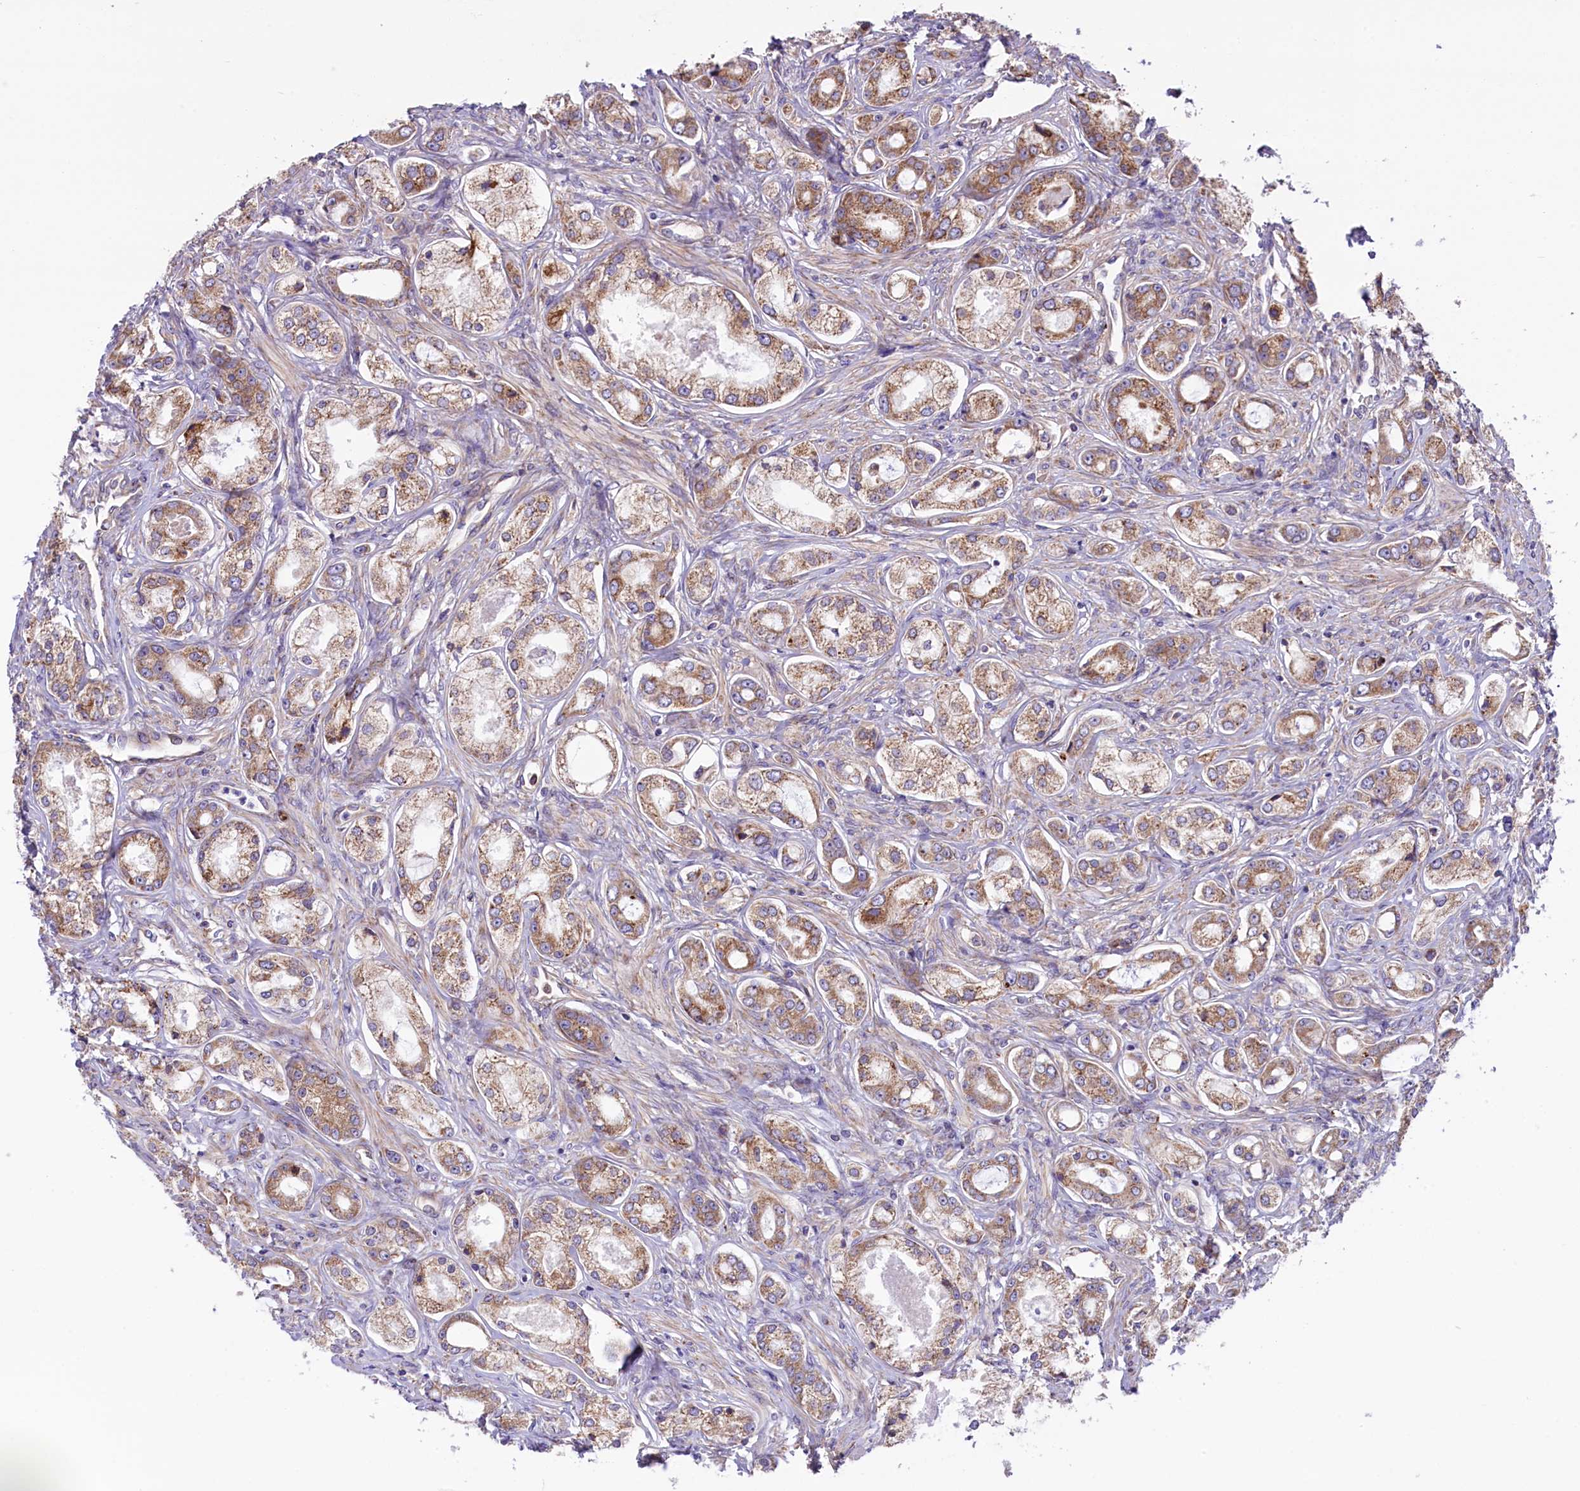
{"staining": {"intensity": "moderate", "quantity": ">75%", "location": "cytoplasmic/membranous"}, "tissue": "prostate cancer", "cell_type": "Tumor cells", "image_type": "cancer", "snomed": [{"axis": "morphology", "description": "Adenocarcinoma, Low grade"}, {"axis": "topography", "description": "Prostate"}], "caption": "Protein staining shows moderate cytoplasmic/membranous expression in about >75% of tumor cells in prostate low-grade adenocarcinoma.", "gene": "PTPRU", "patient": {"sex": "male", "age": 68}}